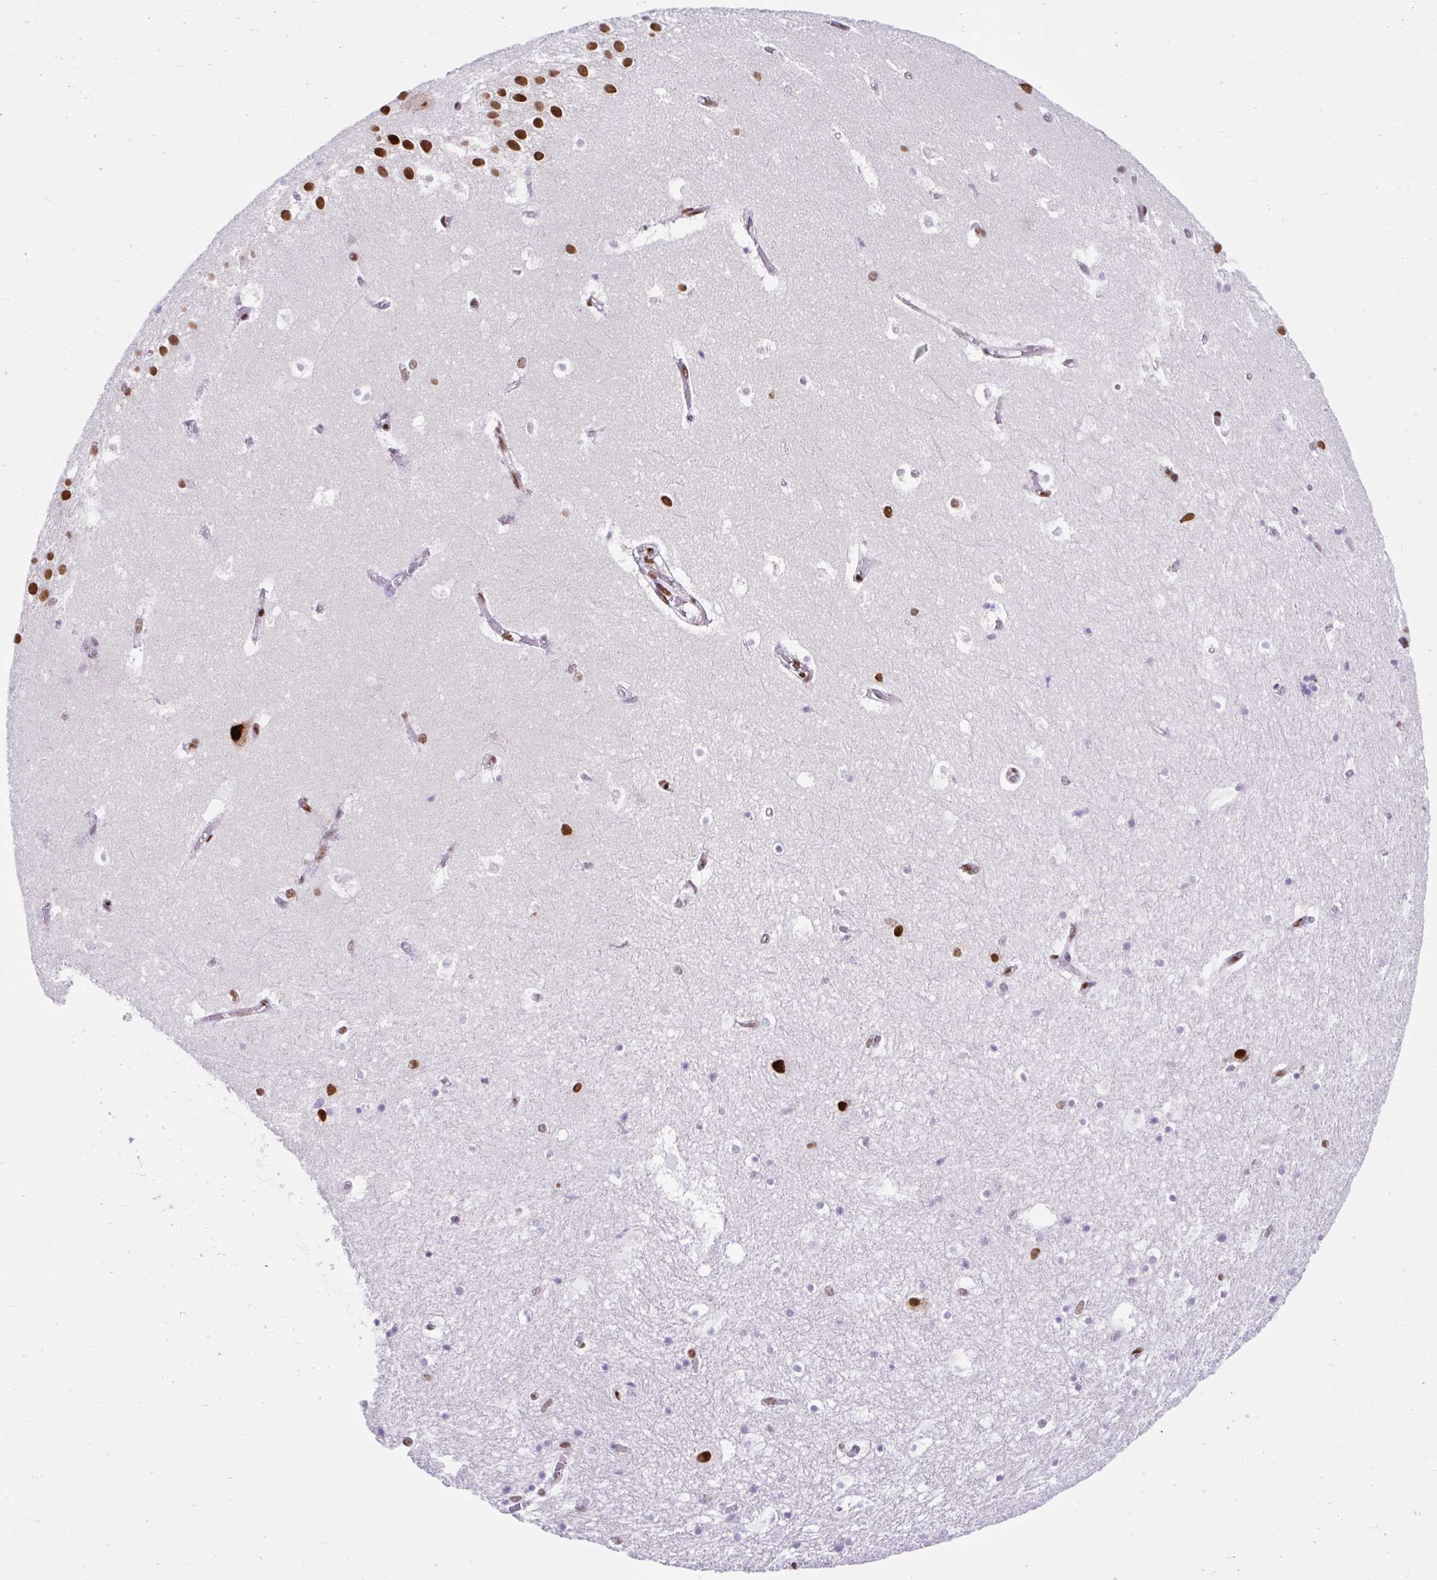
{"staining": {"intensity": "moderate", "quantity": "<25%", "location": "nuclear"}, "tissue": "hippocampus", "cell_type": "Glial cells", "image_type": "normal", "snomed": [{"axis": "morphology", "description": "Normal tissue, NOS"}, {"axis": "topography", "description": "Hippocampus"}], "caption": "Glial cells display low levels of moderate nuclear expression in about <25% of cells in benign human hippocampus.", "gene": "KHDRBS1", "patient": {"sex": "female", "age": 52}}